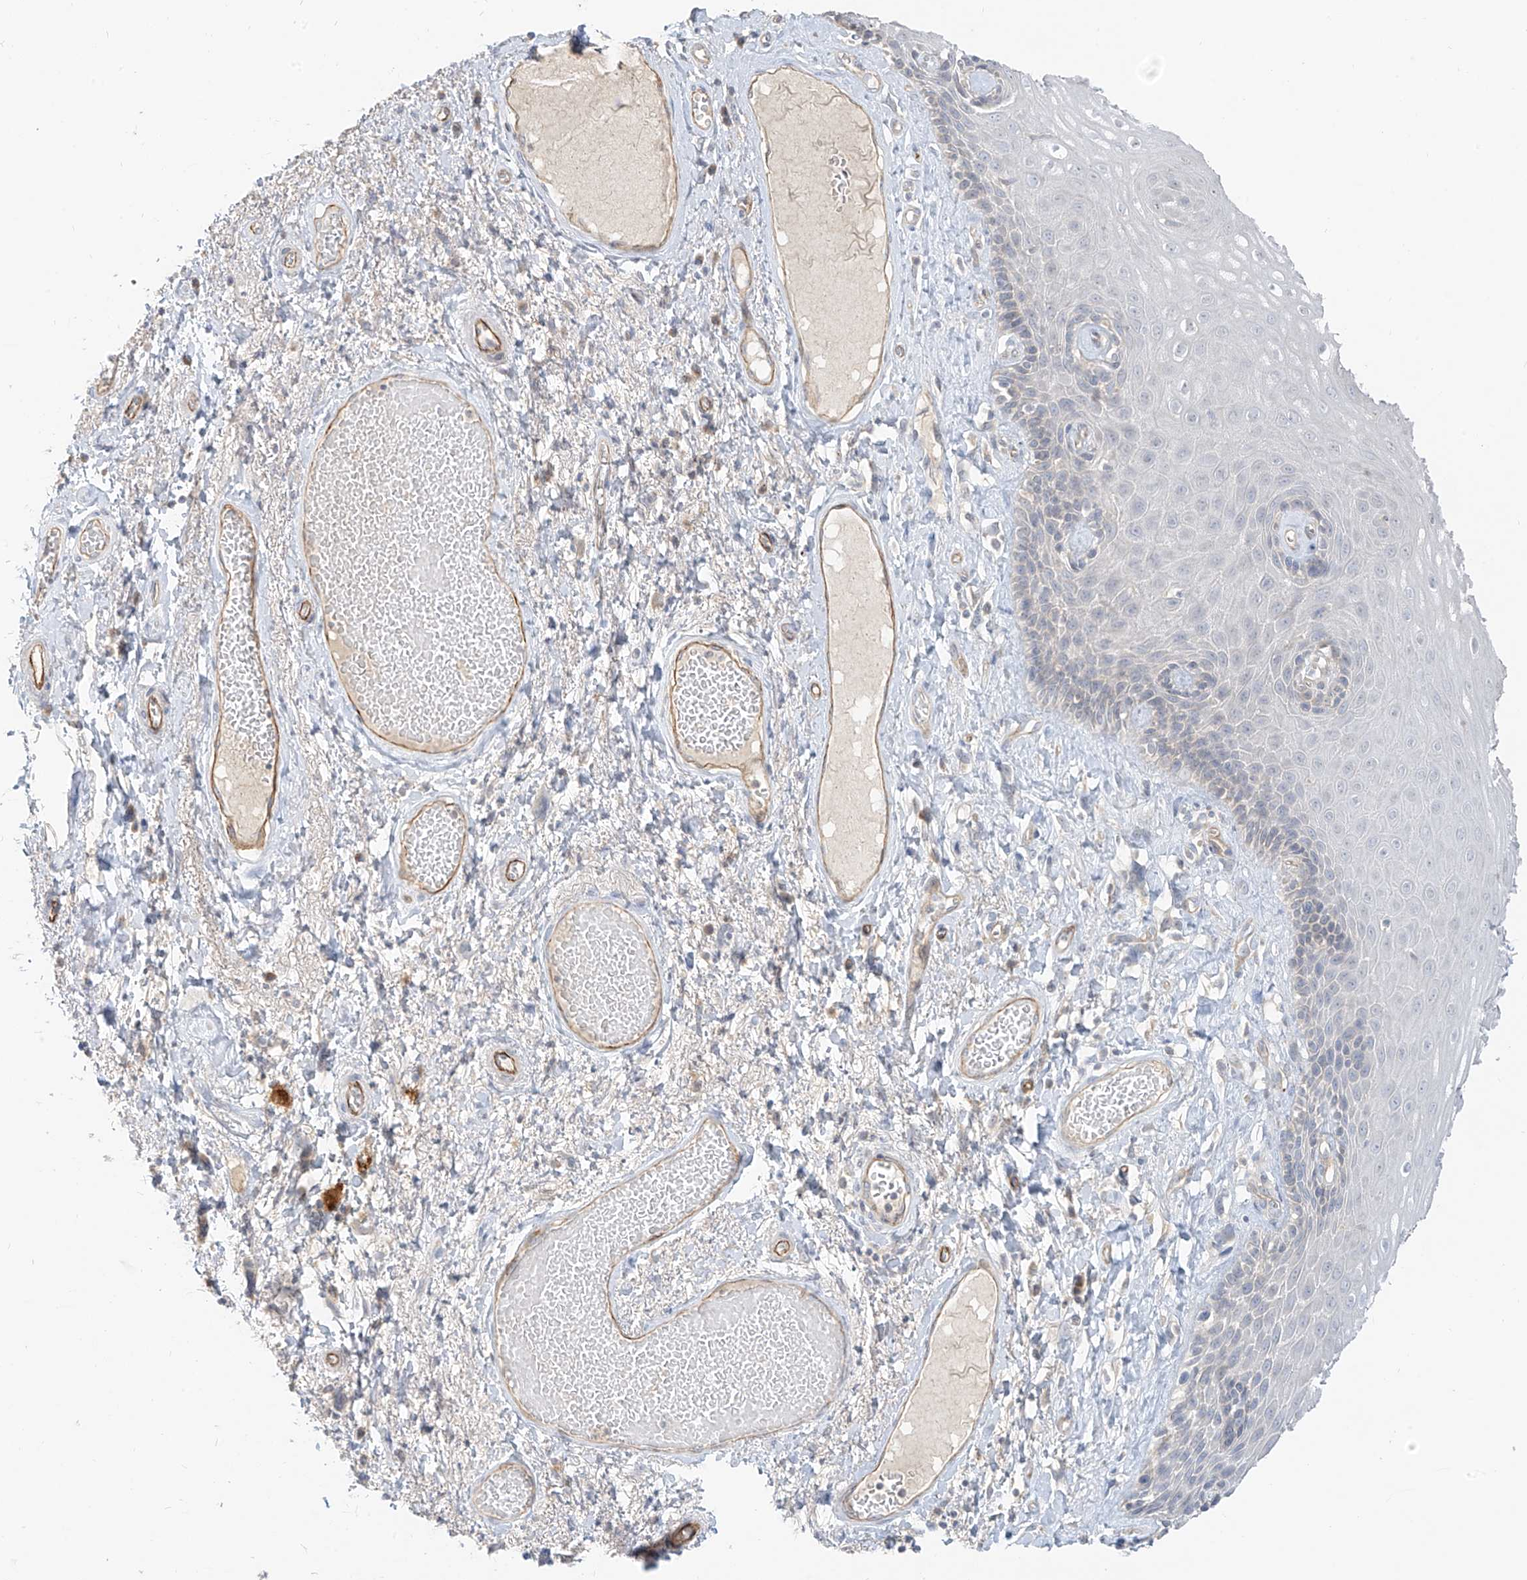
{"staining": {"intensity": "moderate", "quantity": "<25%", "location": "cytoplasmic/membranous"}, "tissue": "skin", "cell_type": "Epidermal cells", "image_type": "normal", "snomed": [{"axis": "morphology", "description": "Normal tissue, NOS"}, {"axis": "topography", "description": "Anal"}], "caption": "Skin stained for a protein shows moderate cytoplasmic/membranous positivity in epidermal cells. (Brightfield microscopy of DAB IHC at high magnification).", "gene": "C2orf42", "patient": {"sex": "male", "age": 69}}